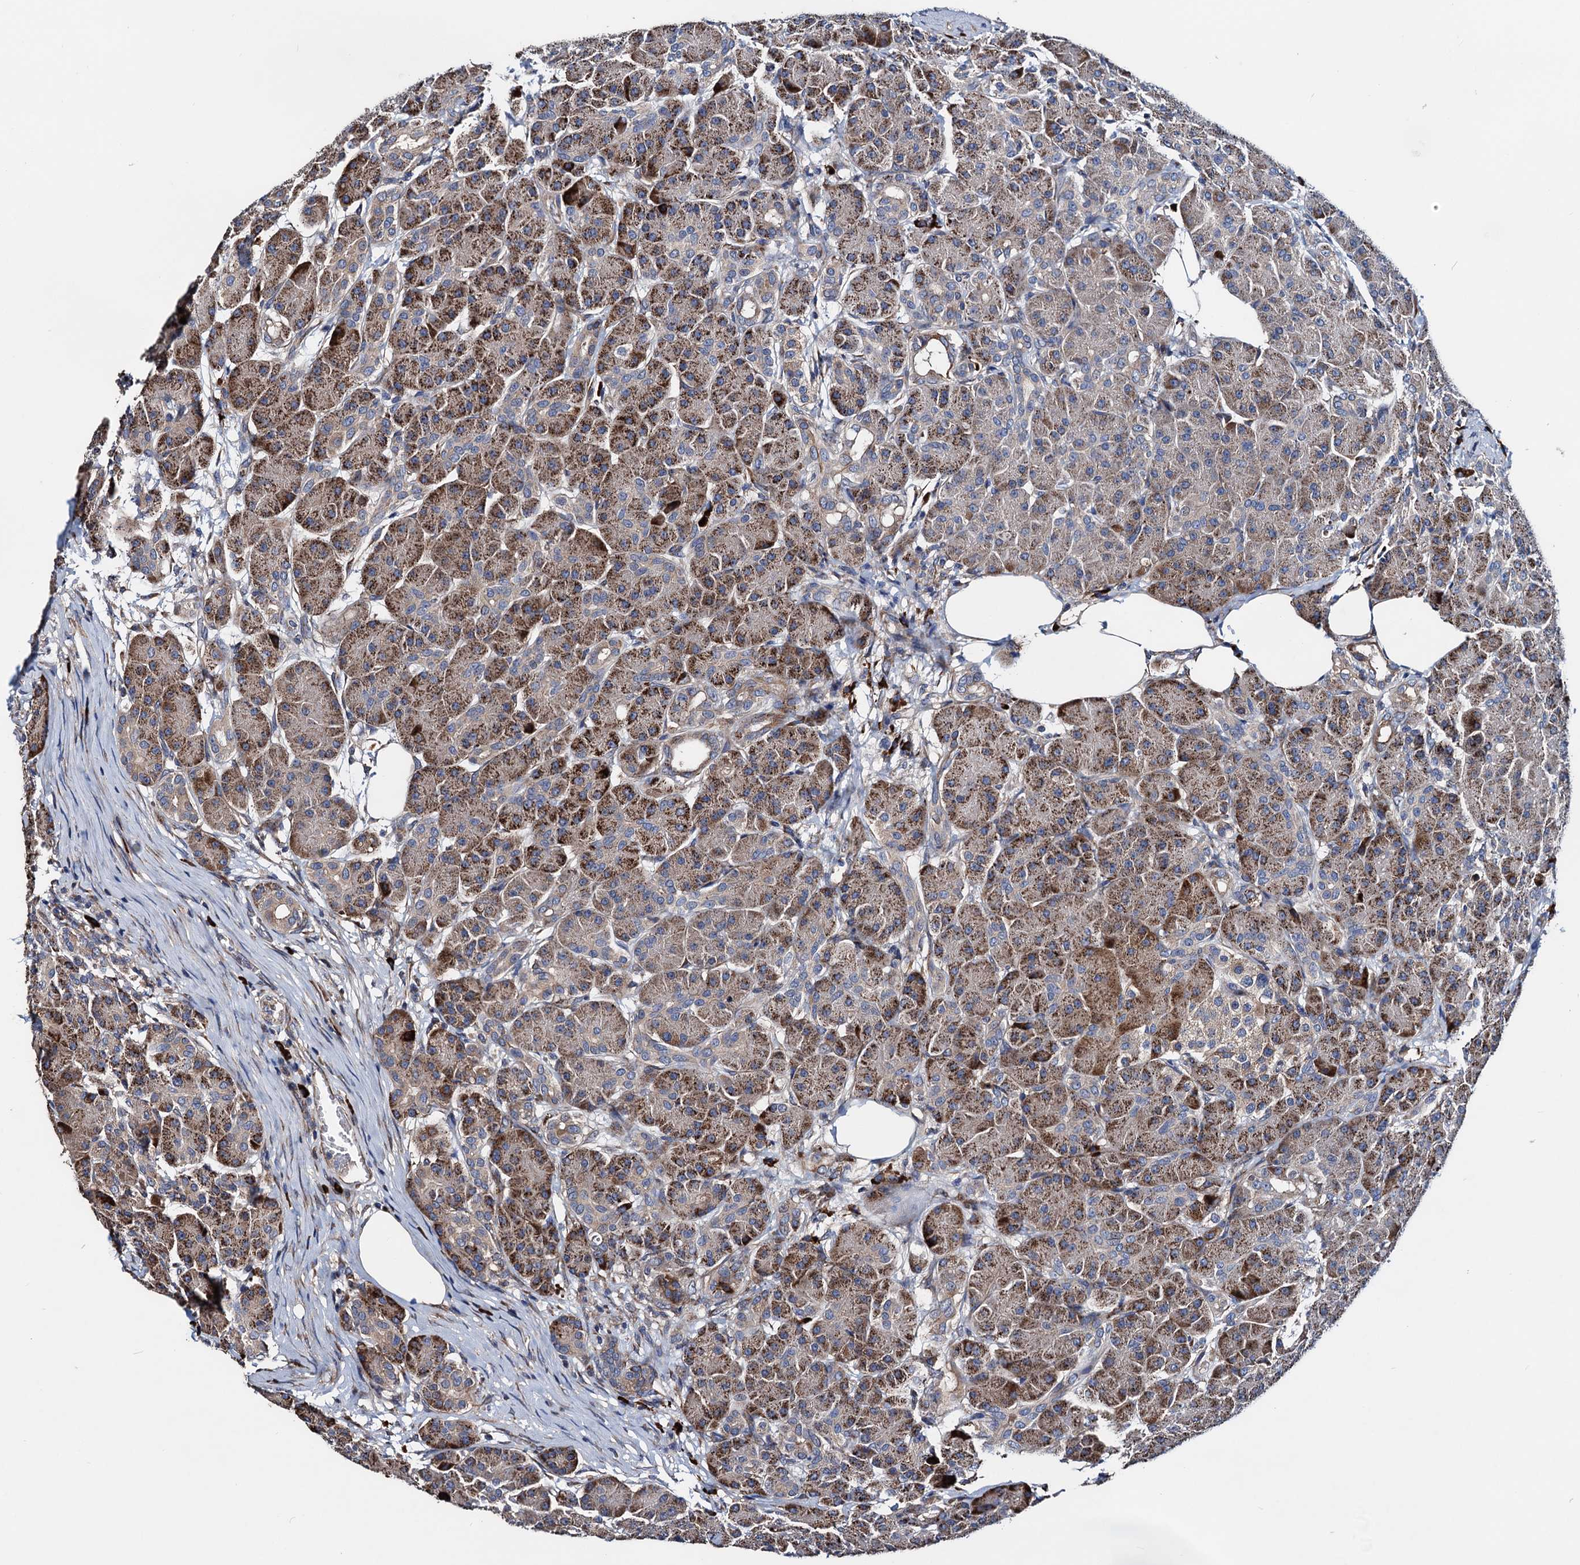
{"staining": {"intensity": "strong", "quantity": ">75%", "location": "cytoplasmic/membranous"}, "tissue": "pancreas", "cell_type": "Exocrine glandular cells", "image_type": "normal", "snomed": [{"axis": "morphology", "description": "Normal tissue, NOS"}, {"axis": "topography", "description": "Pancreas"}], "caption": "Pancreas stained with DAB (3,3'-diaminobenzidine) immunohistochemistry (IHC) reveals high levels of strong cytoplasmic/membranous staining in about >75% of exocrine glandular cells.", "gene": "AKAP11", "patient": {"sex": "male", "age": 63}}